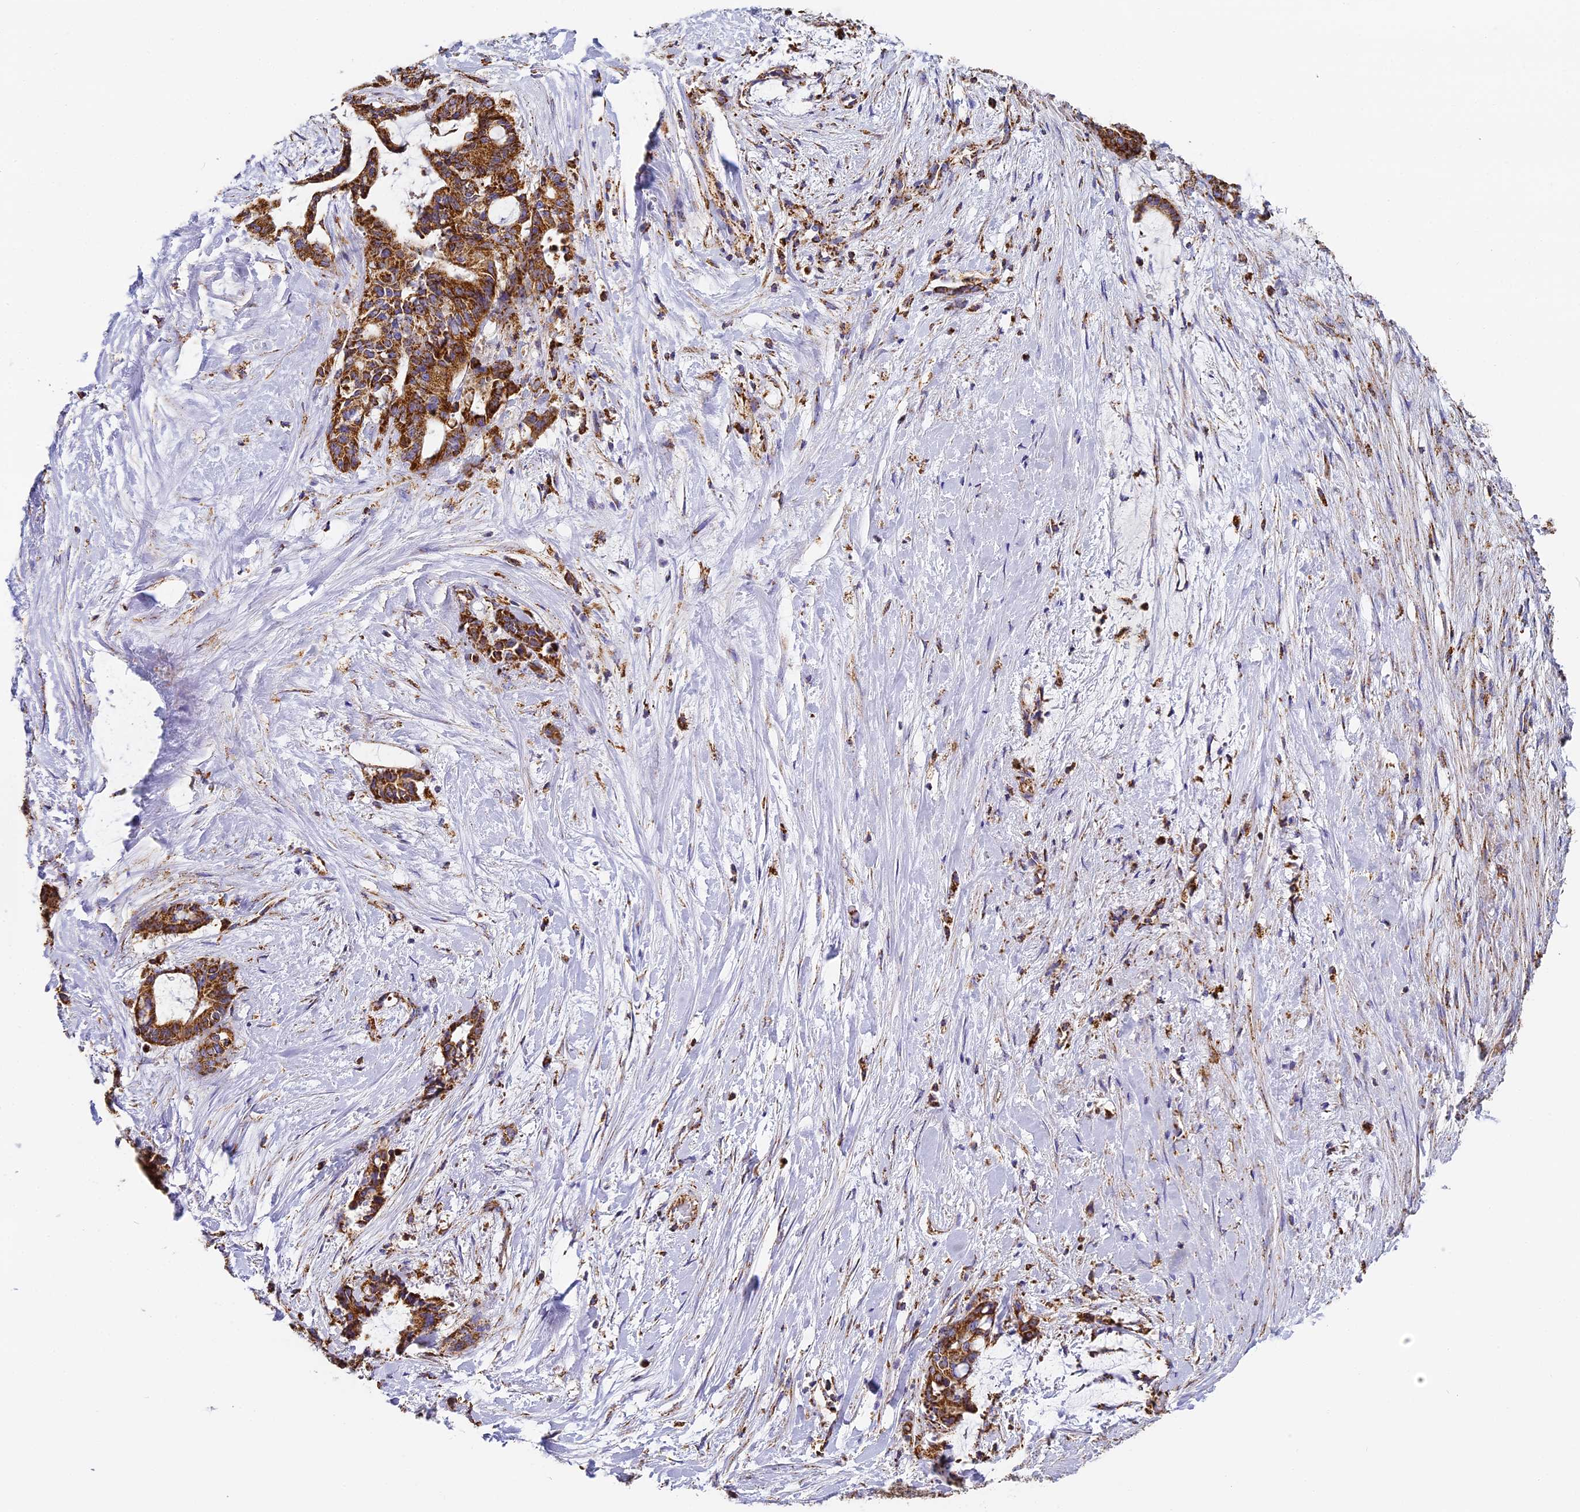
{"staining": {"intensity": "strong", "quantity": ">75%", "location": "cytoplasmic/membranous"}, "tissue": "liver cancer", "cell_type": "Tumor cells", "image_type": "cancer", "snomed": [{"axis": "morphology", "description": "Normal tissue, NOS"}, {"axis": "morphology", "description": "Cholangiocarcinoma"}, {"axis": "topography", "description": "Liver"}, {"axis": "topography", "description": "Peripheral nerve tissue"}], "caption": "Human liver cancer (cholangiocarcinoma) stained for a protein (brown) exhibits strong cytoplasmic/membranous positive expression in approximately >75% of tumor cells.", "gene": "STK17A", "patient": {"sex": "female", "age": 73}}